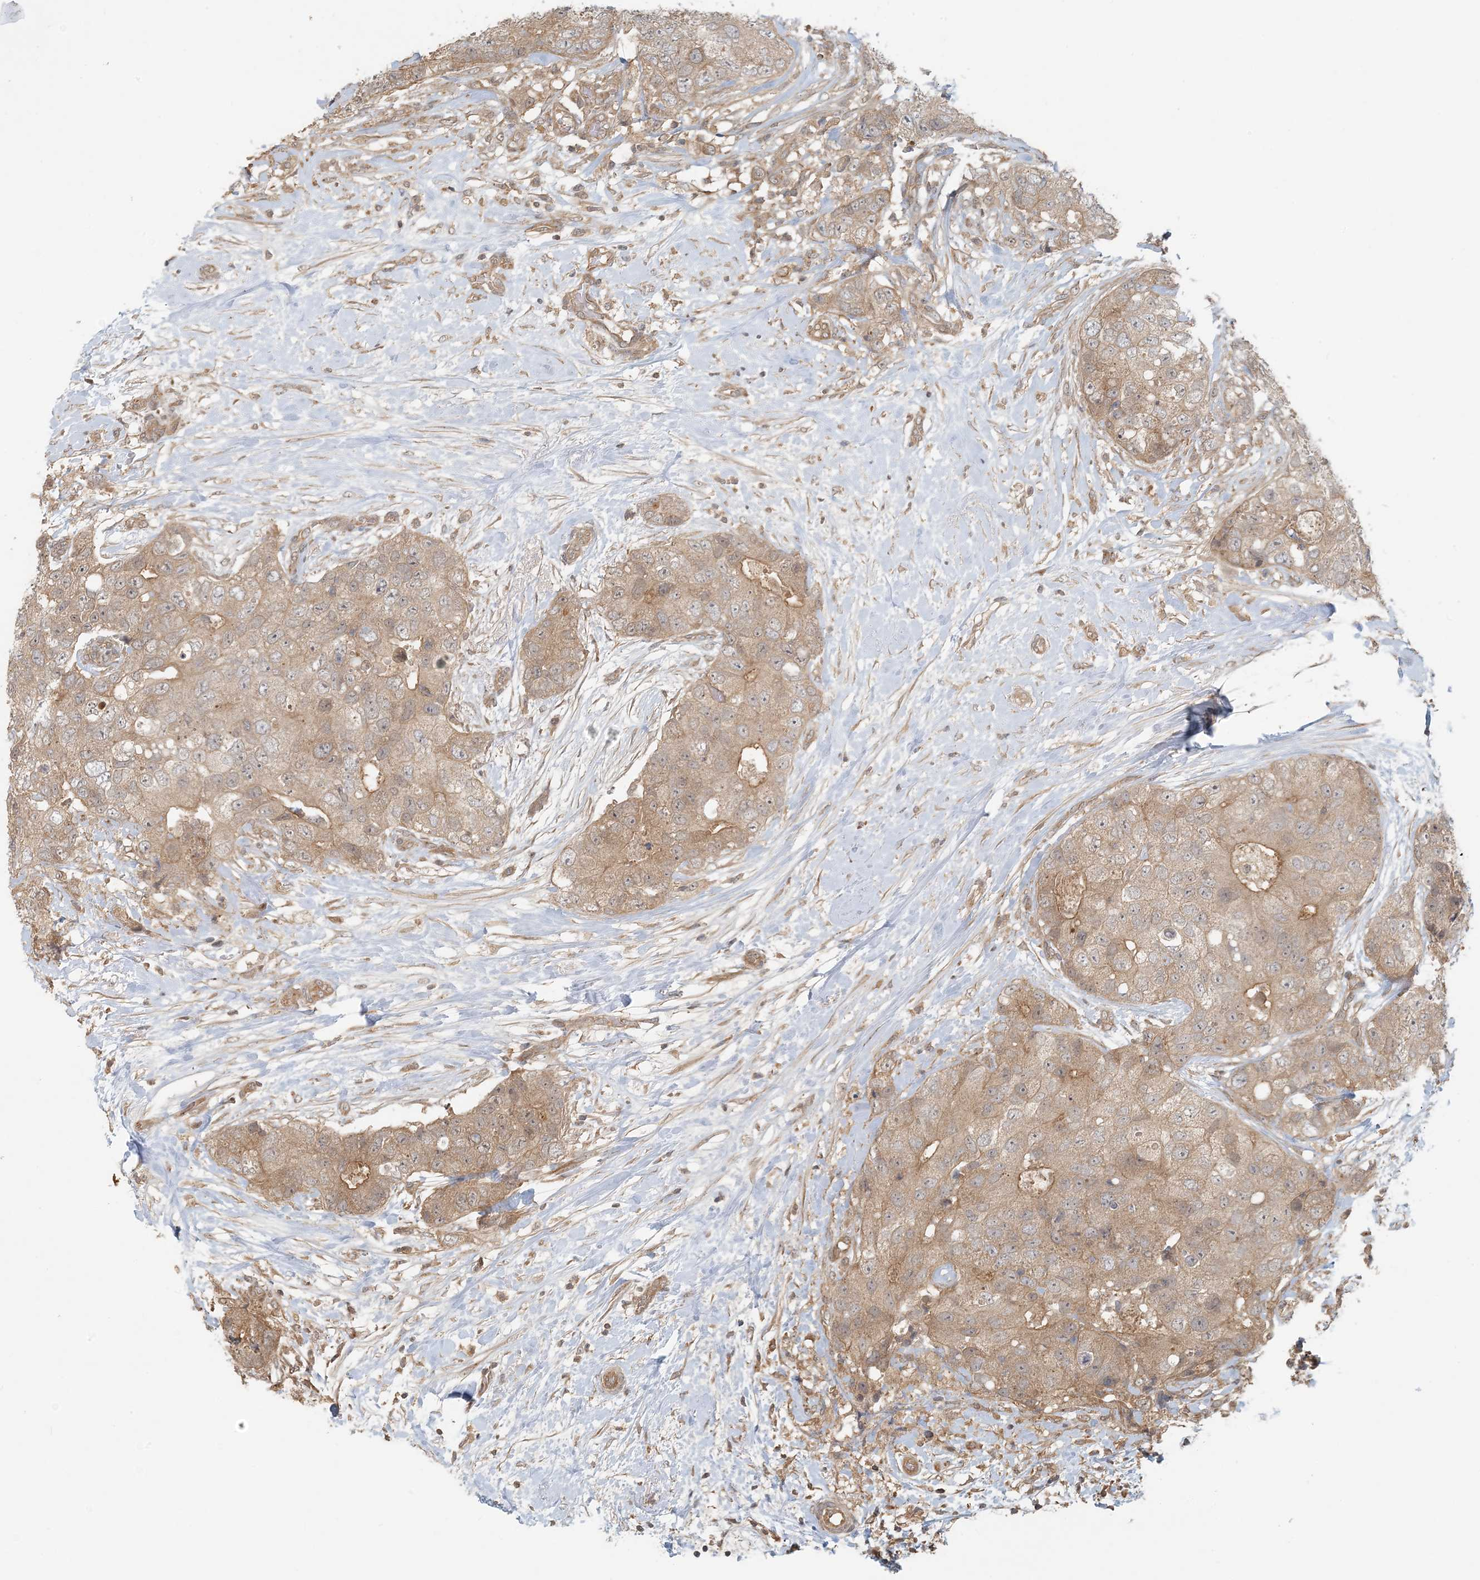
{"staining": {"intensity": "moderate", "quantity": ">75%", "location": "cytoplasmic/membranous"}, "tissue": "breast cancer", "cell_type": "Tumor cells", "image_type": "cancer", "snomed": [{"axis": "morphology", "description": "Duct carcinoma"}, {"axis": "topography", "description": "Breast"}], "caption": "IHC photomicrograph of human breast cancer stained for a protein (brown), which displays medium levels of moderate cytoplasmic/membranous staining in approximately >75% of tumor cells.", "gene": "OBI1", "patient": {"sex": "female", "age": 62}}